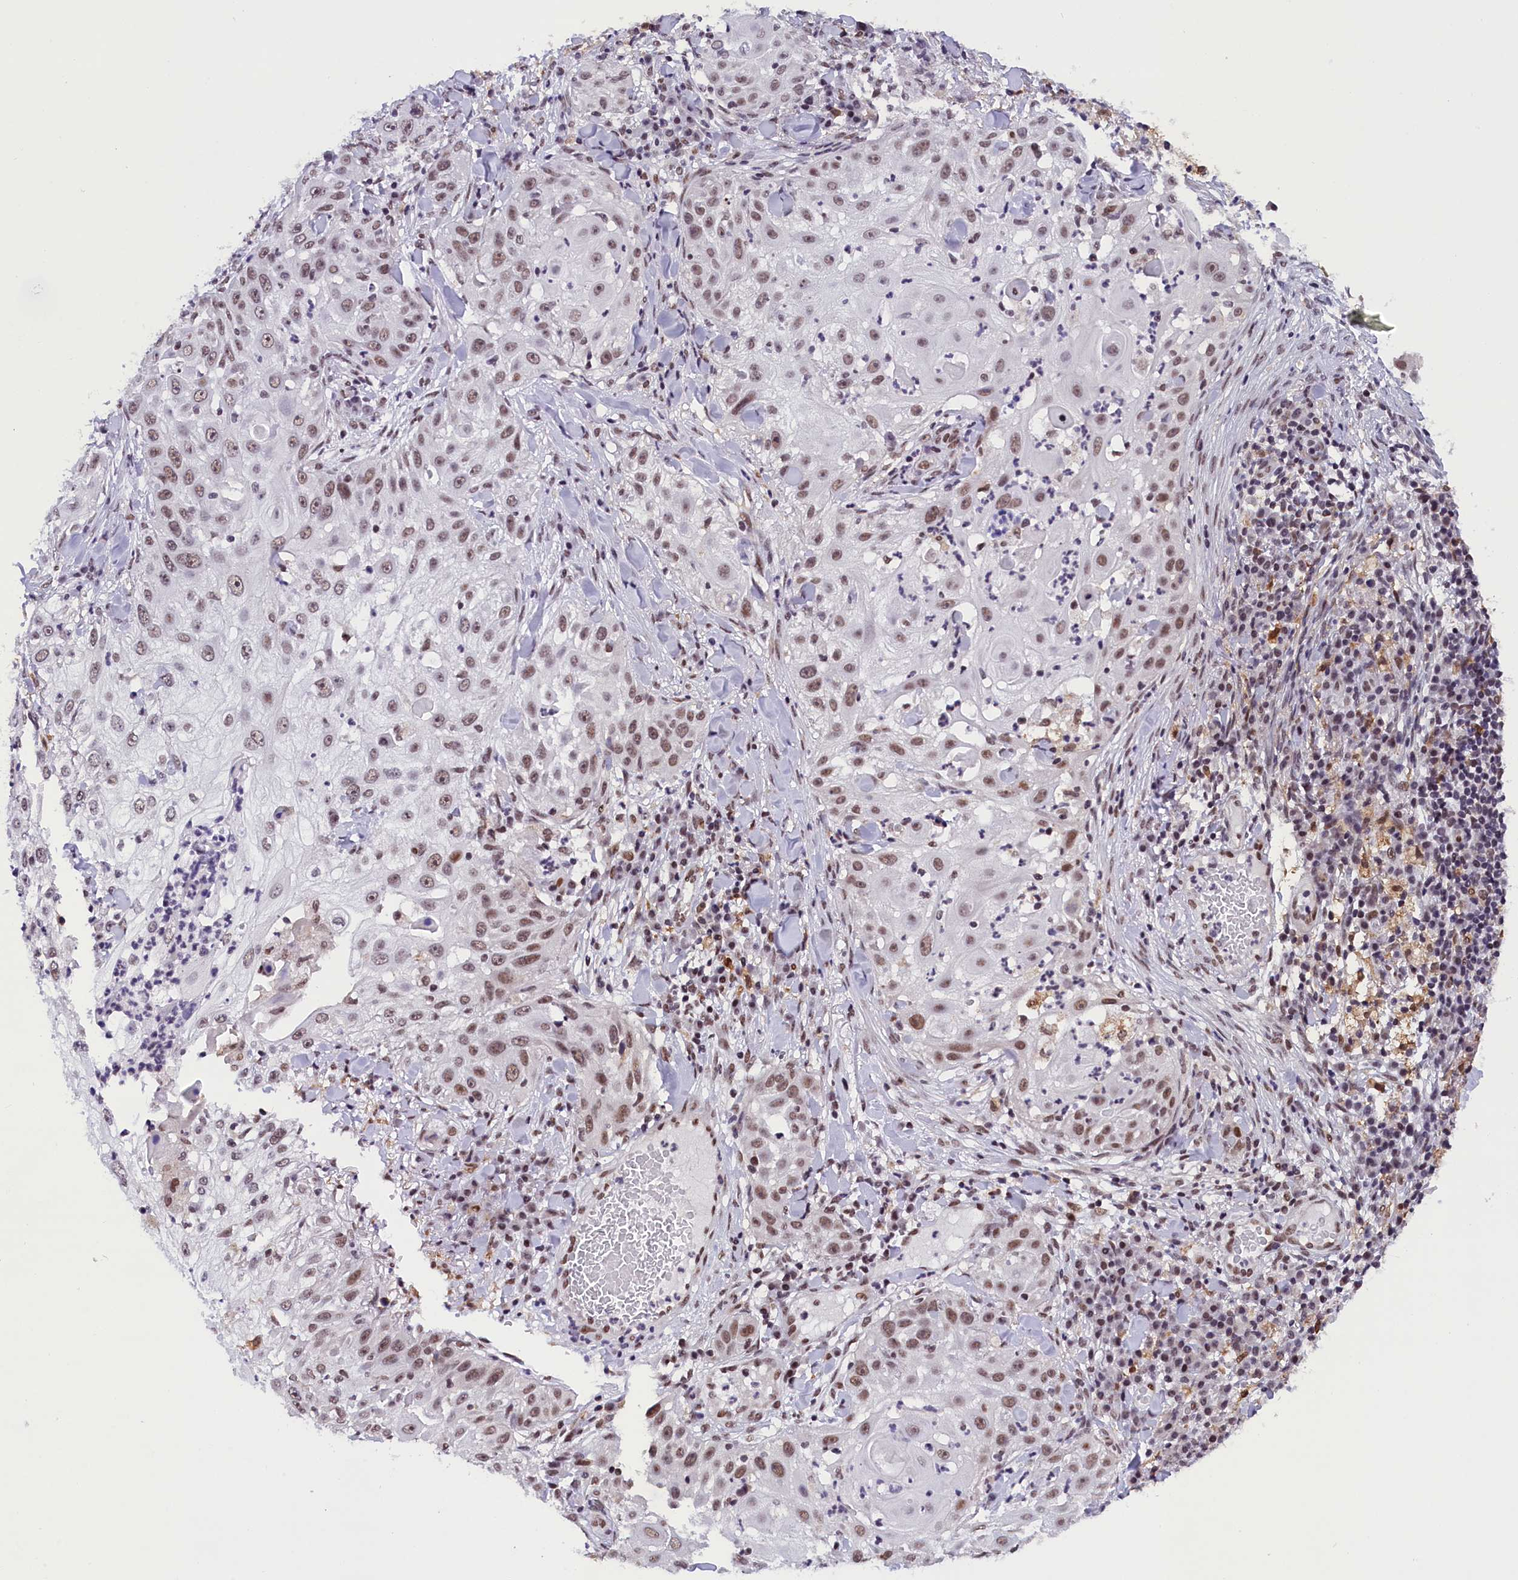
{"staining": {"intensity": "moderate", "quantity": ">75%", "location": "nuclear"}, "tissue": "skin cancer", "cell_type": "Tumor cells", "image_type": "cancer", "snomed": [{"axis": "morphology", "description": "Squamous cell carcinoma, NOS"}, {"axis": "topography", "description": "Skin"}], "caption": "The photomicrograph reveals a brown stain indicating the presence of a protein in the nuclear of tumor cells in squamous cell carcinoma (skin).", "gene": "CDYL2", "patient": {"sex": "female", "age": 44}}